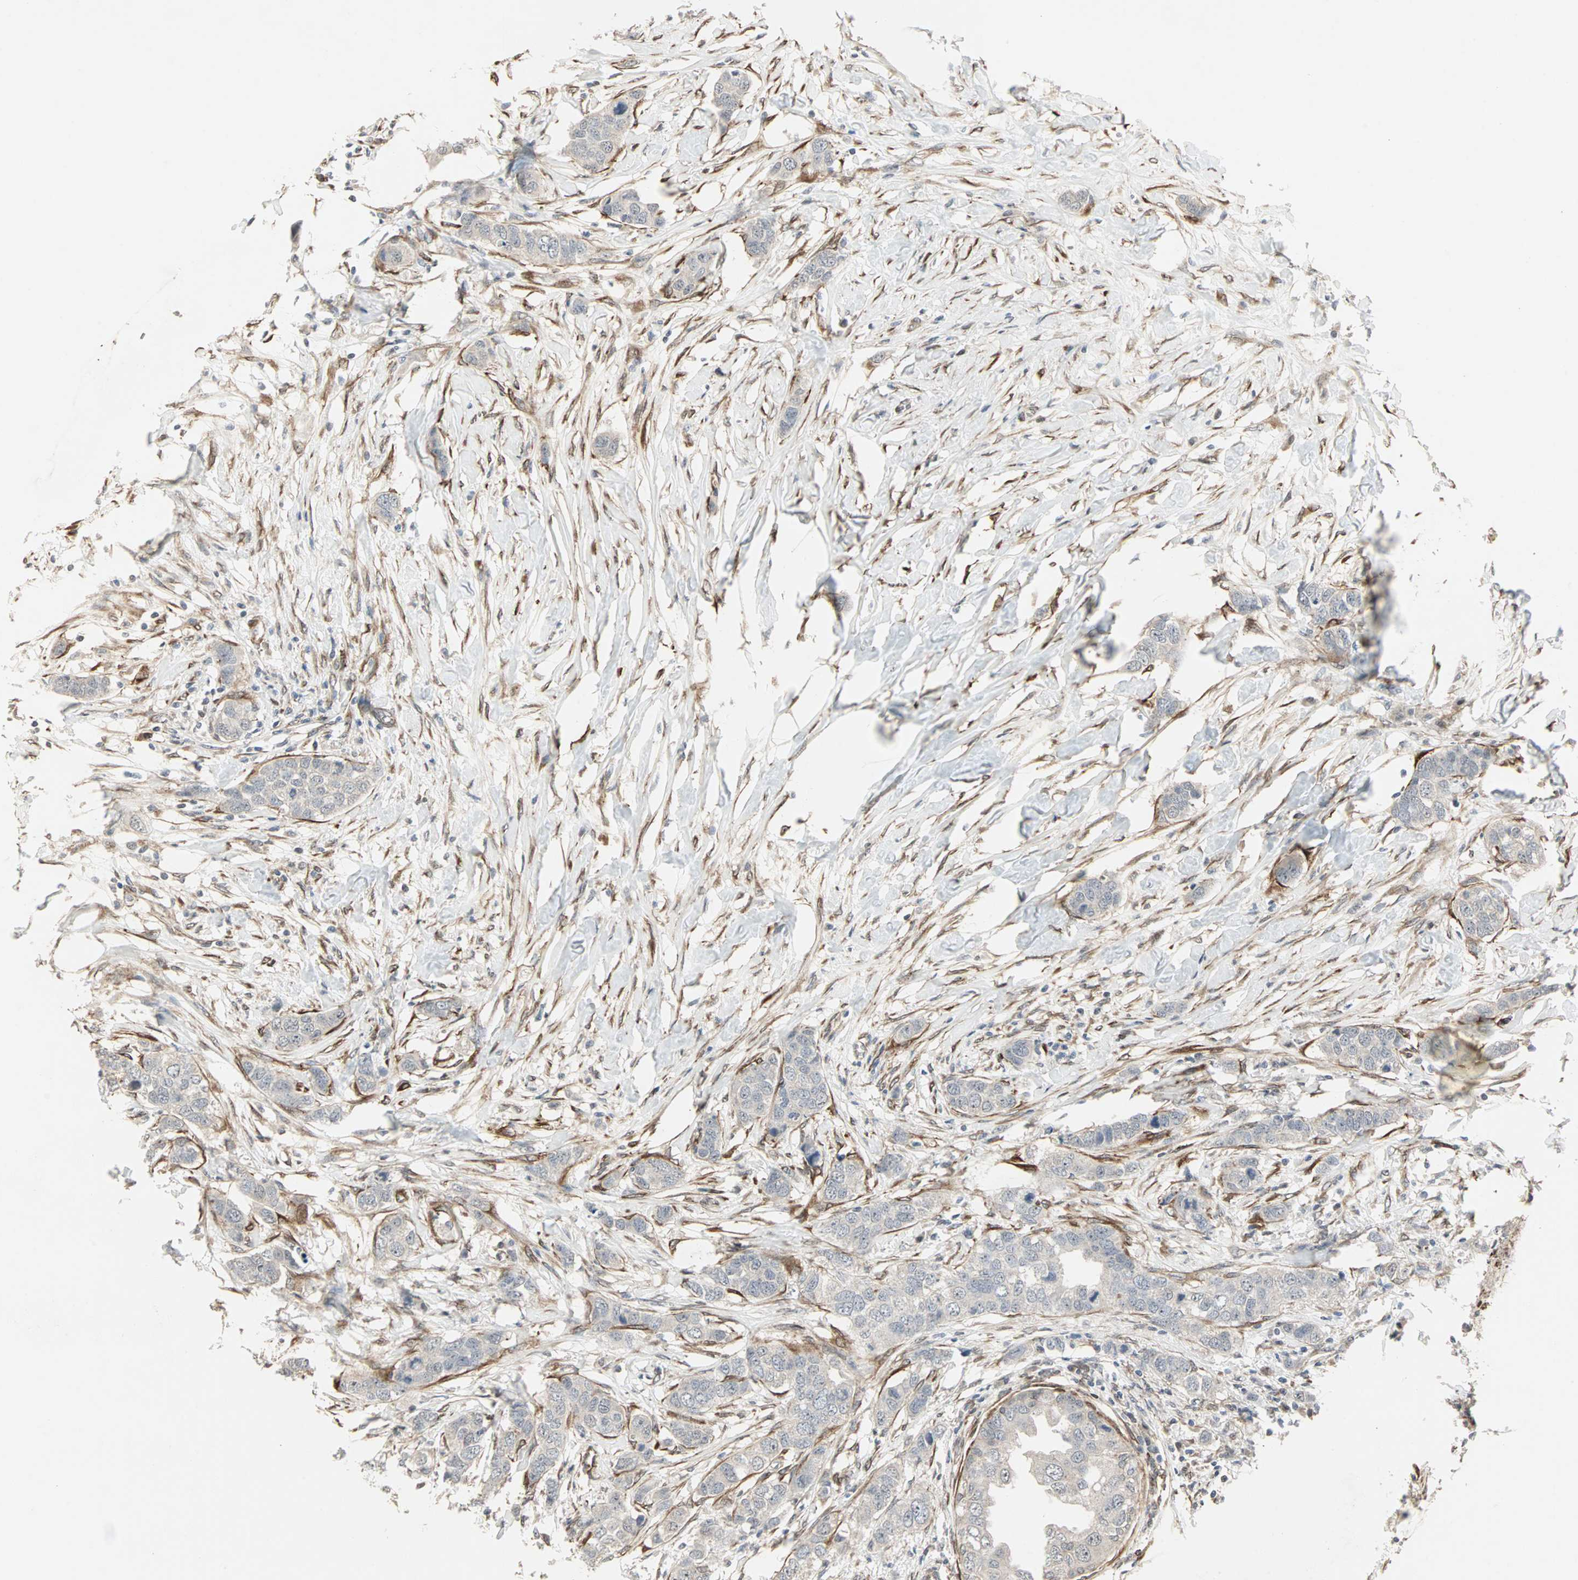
{"staining": {"intensity": "negative", "quantity": "none", "location": "none"}, "tissue": "breast cancer", "cell_type": "Tumor cells", "image_type": "cancer", "snomed": [{"axis": "morphology", "description": "Duct carcinoma"}, {"axis": "topography", "description": "Breast"}], "caption": "A high-resolution histopathology image shows IHC staining of breast cancer (invasive ductal carcinoma), which demonstrates no significant expression in tumor cells.", "gene": "TRPV4", "patient": {"sex": "female", "age": 50}}